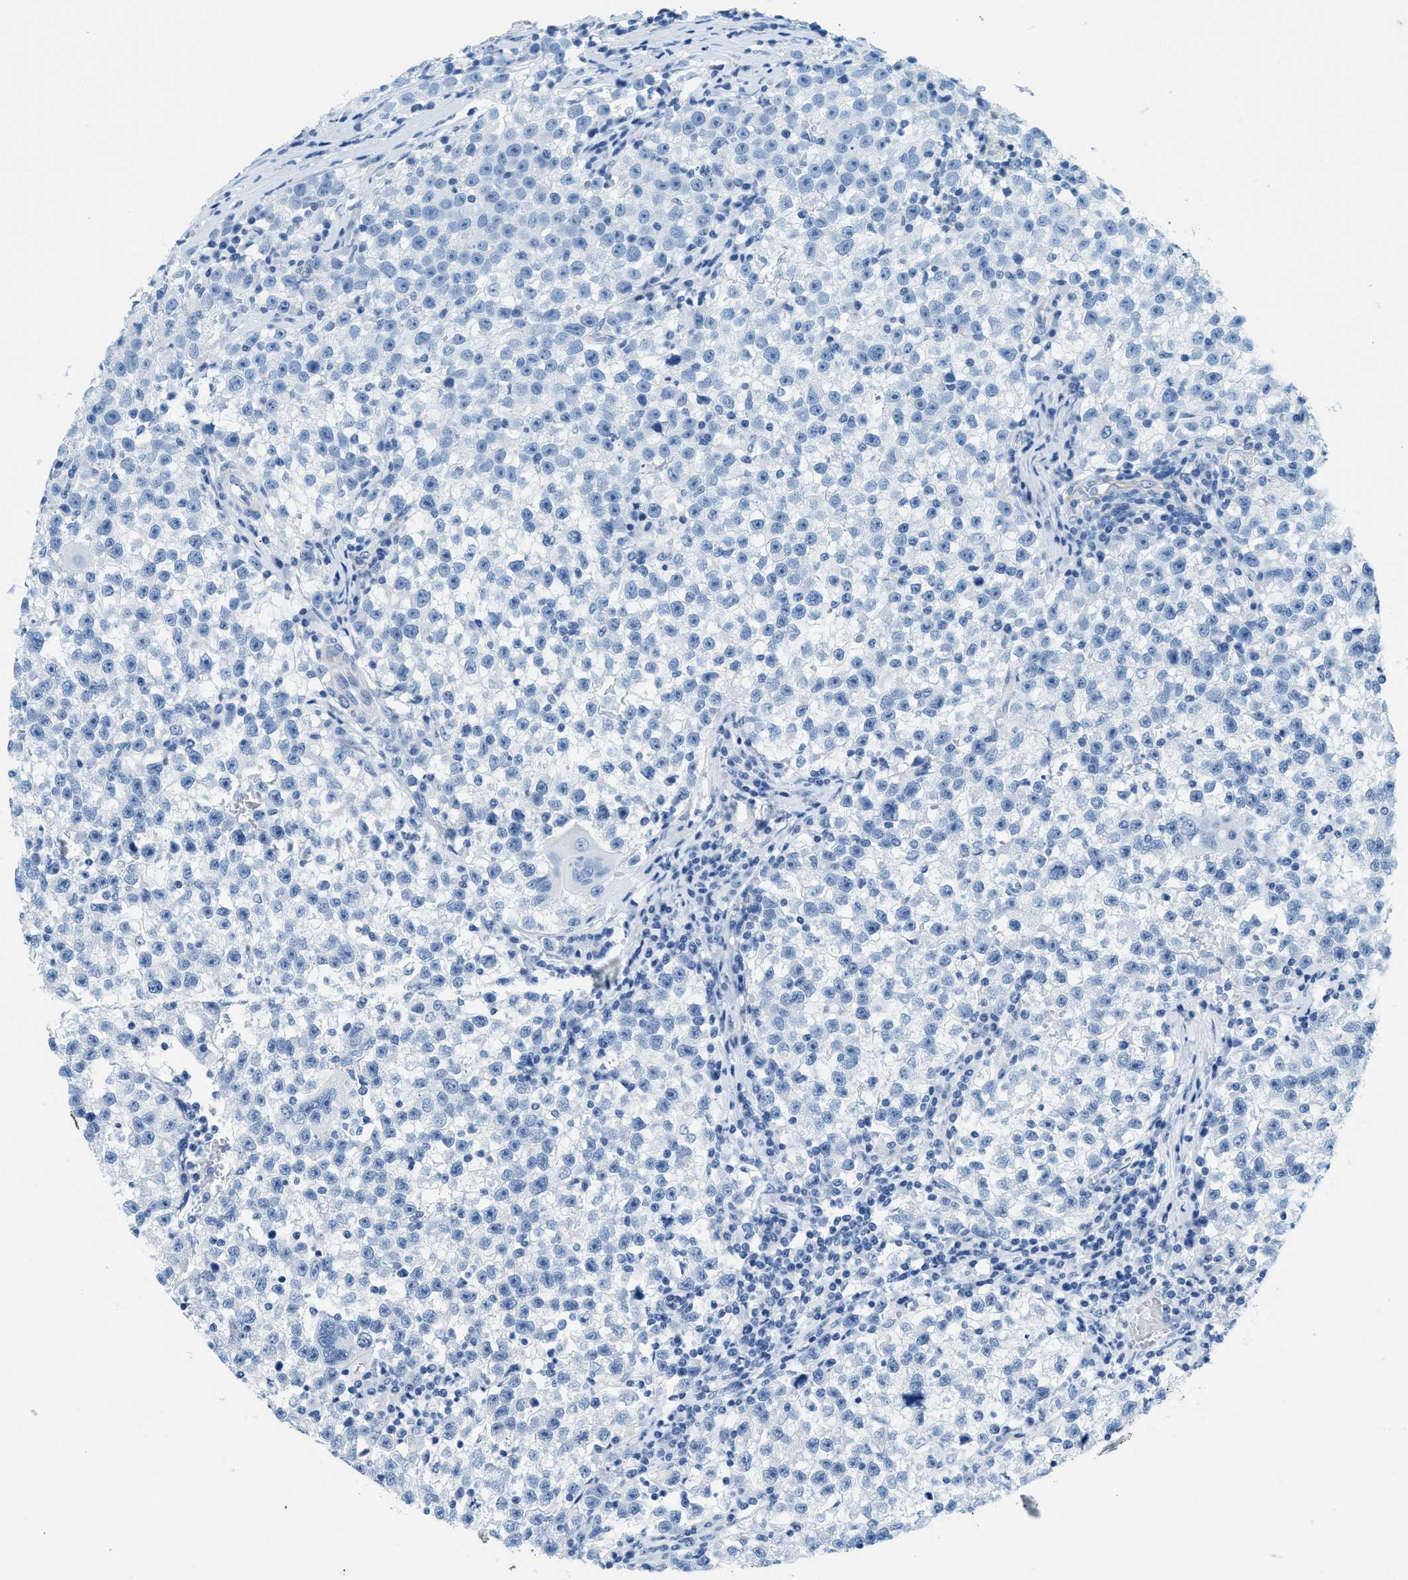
{"staining": {"intensity": "negative", "quantity": "none", "location": "none"}, "tissue": "testis cancer", "cell_type": "Tumor cells", "image_type": "cancer", "snomed": [{"axis": "morphology", "description": "Seminoma, NOS"}, {"axis": "topography", "description": "Testis"}], "caption": "An IHC histopathology image of testis cancer (seminoma) is shown. There is no staining in tumor cells of testis cancer (seminoma).", "gene": "TPSAB1", "patient": {"sex": "male", "age": 22}}